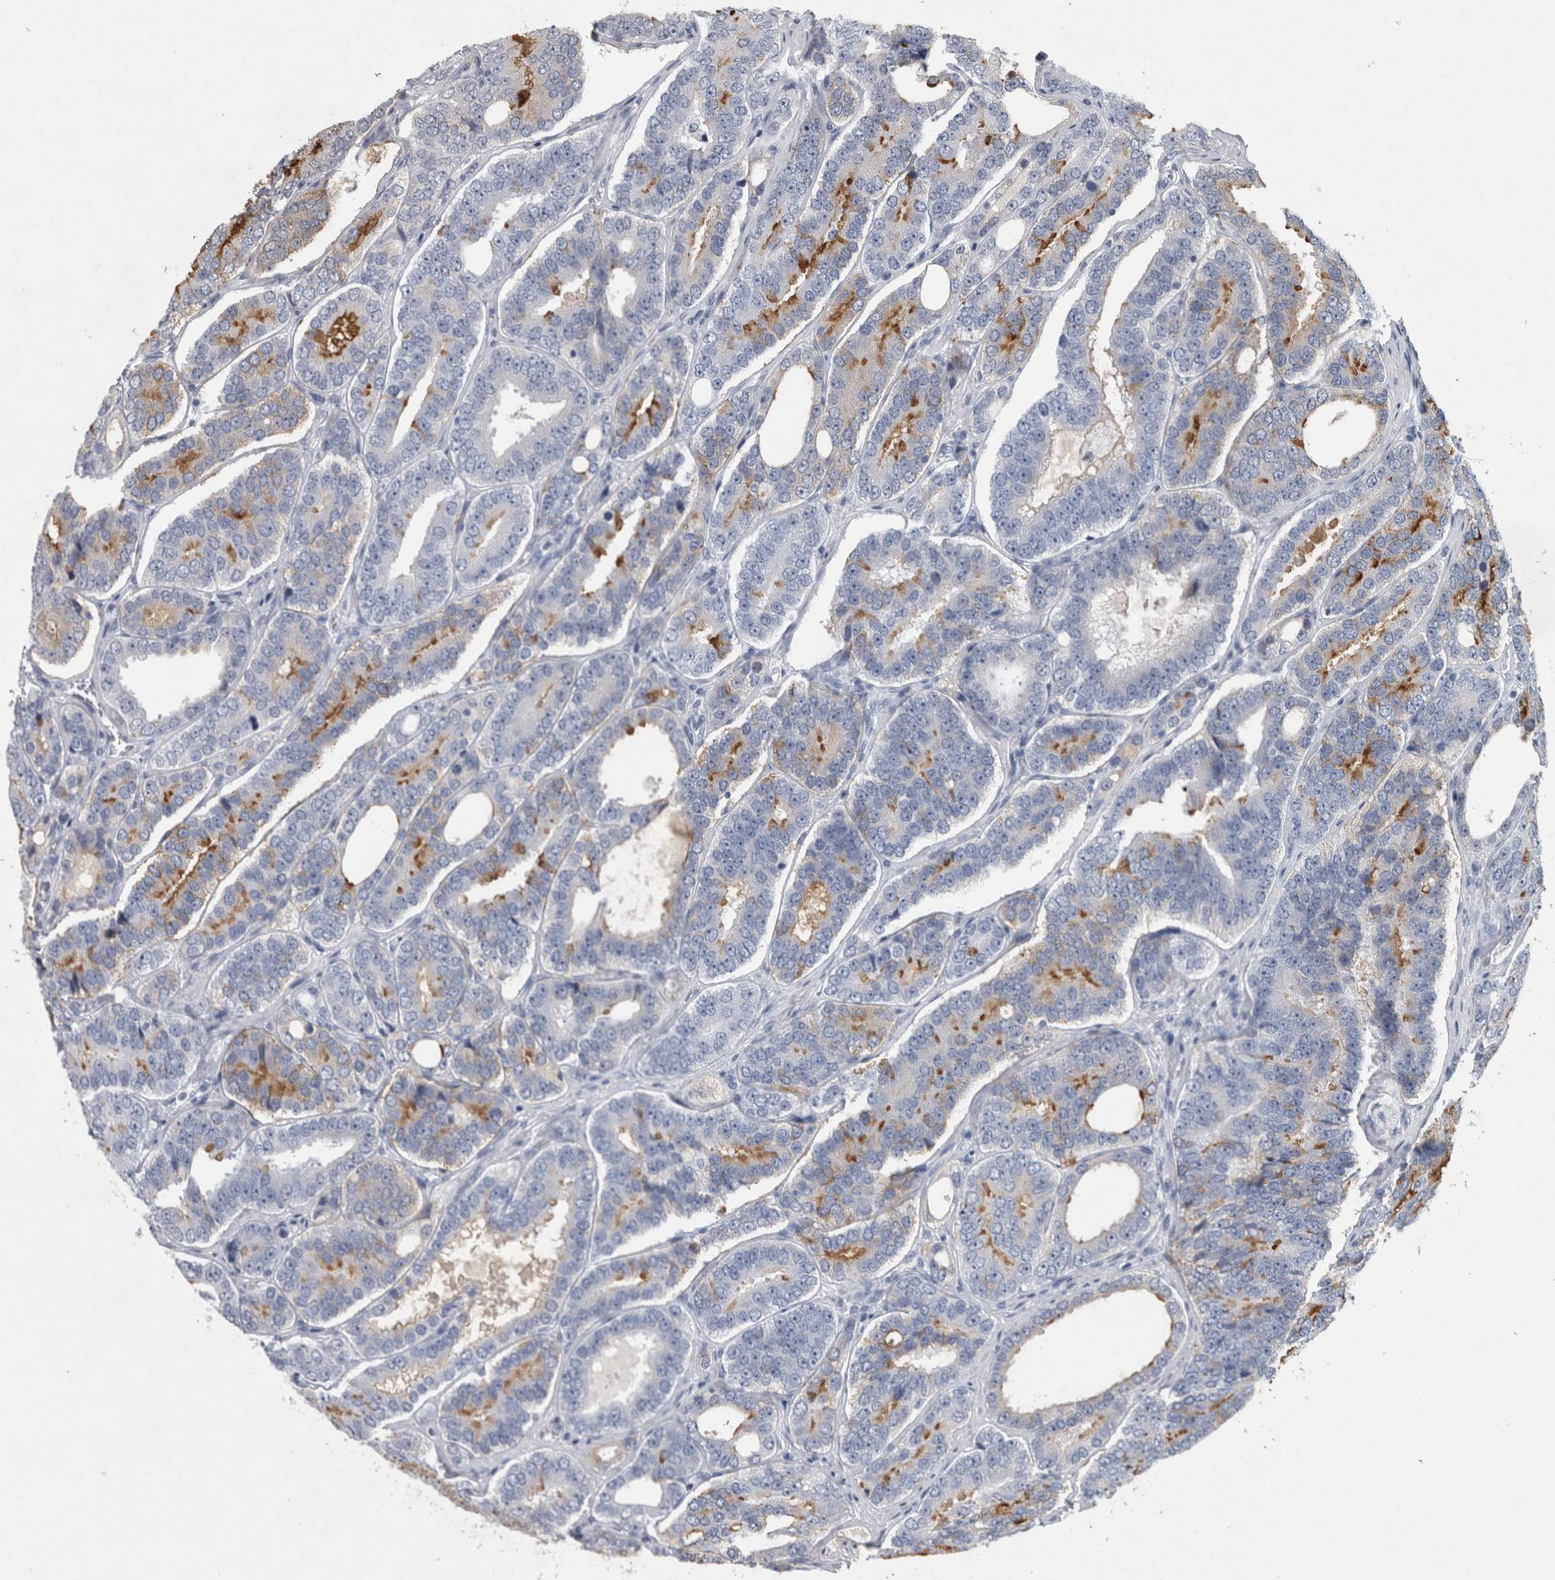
{"staining": {"intensity": "moderate", "quantity": "<25%", "location": "cytoplasmic/membranous"}, "tissue": "prostate cancer", "cell_type": "Tumor cells", "image_type": "cancer", "snomed": [{"axis": "morphology", "description": "Adenocarcinoma, High grade"}, {"axis": "topography", "description": "Prostate"}], "caption": "Tumor cells demonstrate moderate cytoplasmic/membranous positivity in approximately <25% of cells in prostate cancer (high-grade adenocarcinoma).", "gene": "WNT7A", "patient": {"sex": "male", "age": 56}}